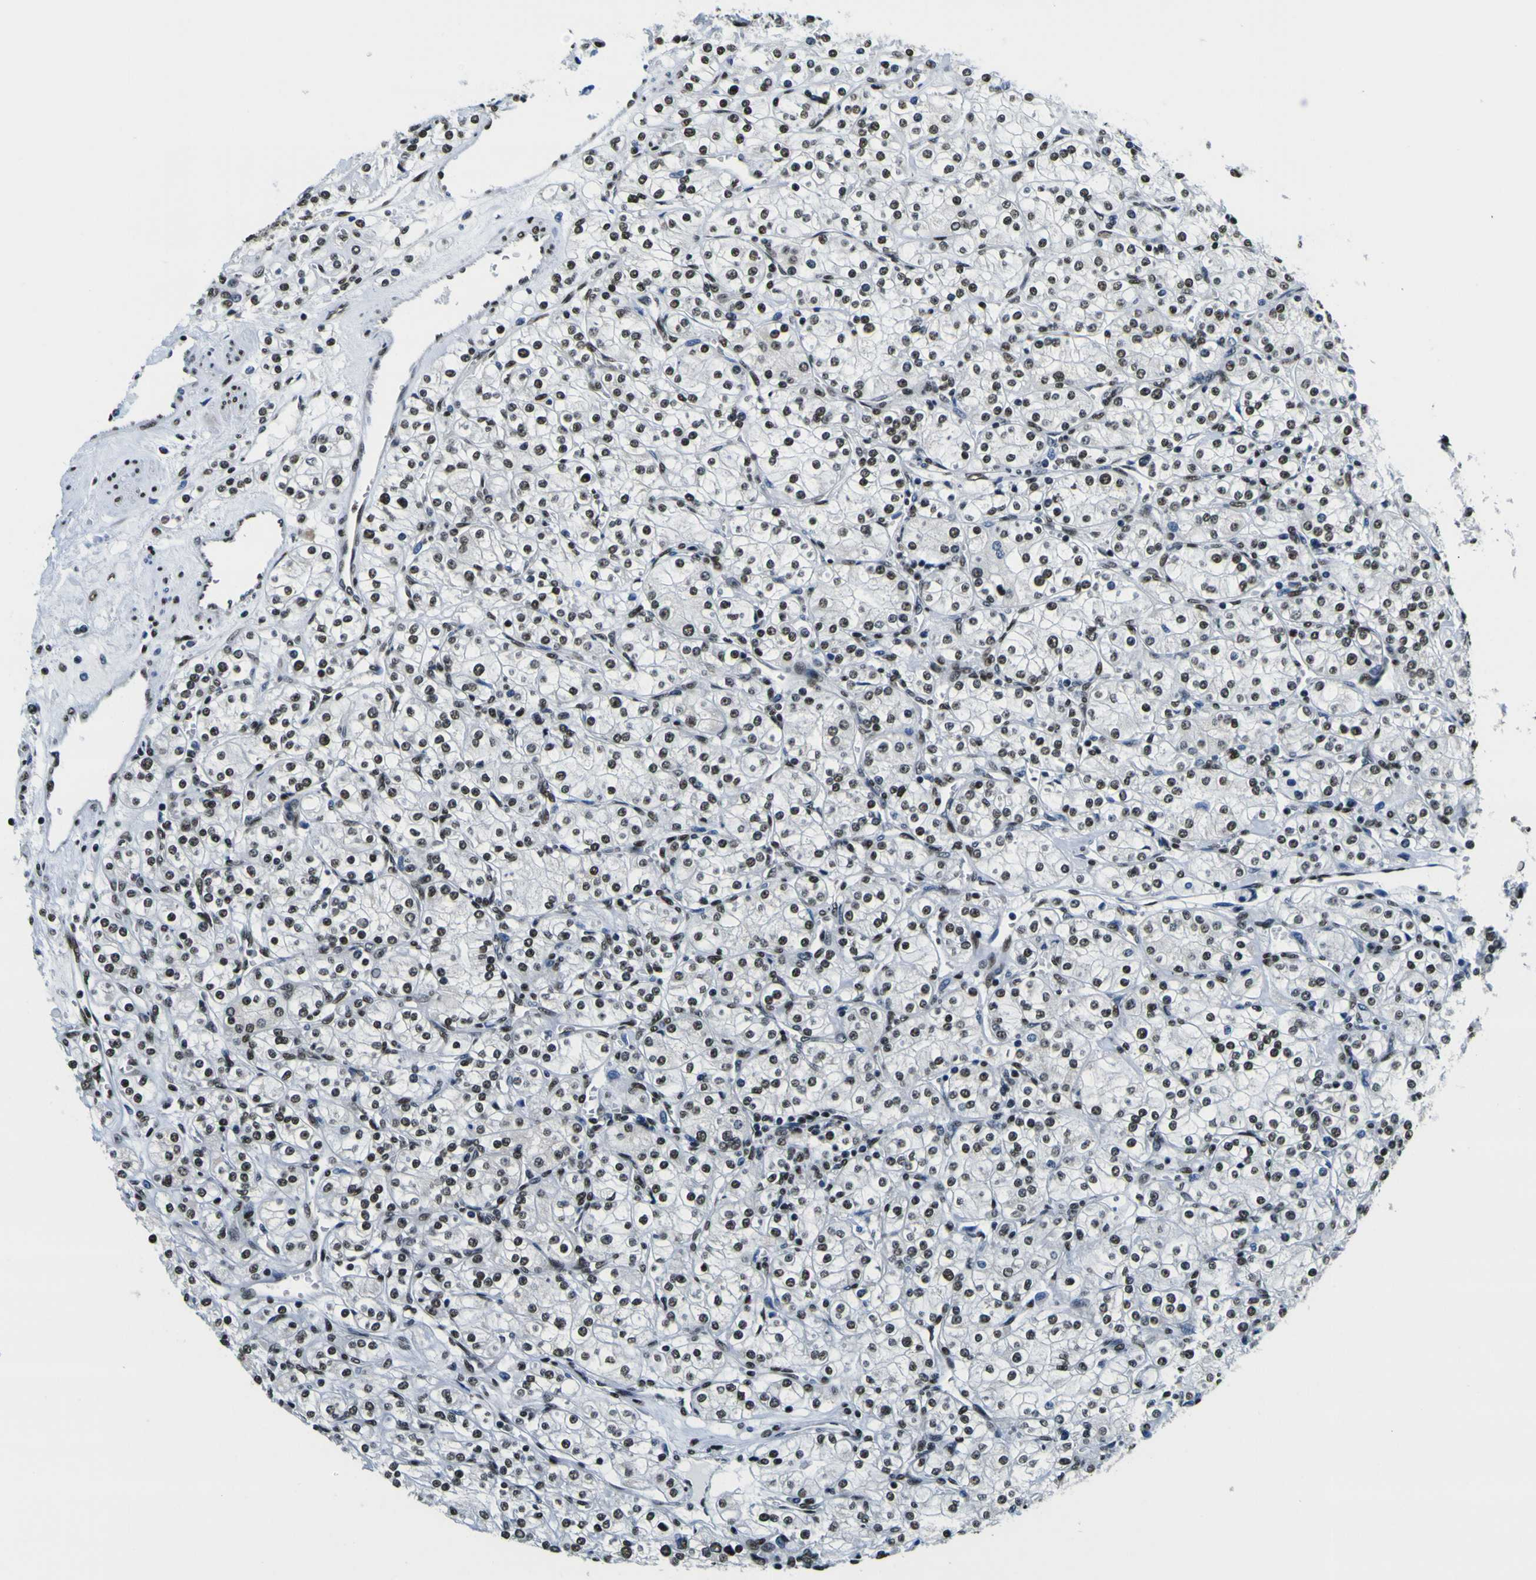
{"staining": {"intensity": "moderate", "quantity": ">75%", "location": "nuclear"}, "tissue": "renal cancer", "cell_type": "Tumor cells", "image_type": "cancer", "snomed": [{"axis": "morphology", "description": "Adenocarcinoma, NOS"}, {"axis": "topography", "description": "Kidney"}], "caption": "About >75% of tumor cells in human adenocarcinoma (renal) show moderate nuclear protein expression as visualized by brown immunohistochemical staining.", "gene": "SP1", "patient": {"sex": "male", "age": 77}}